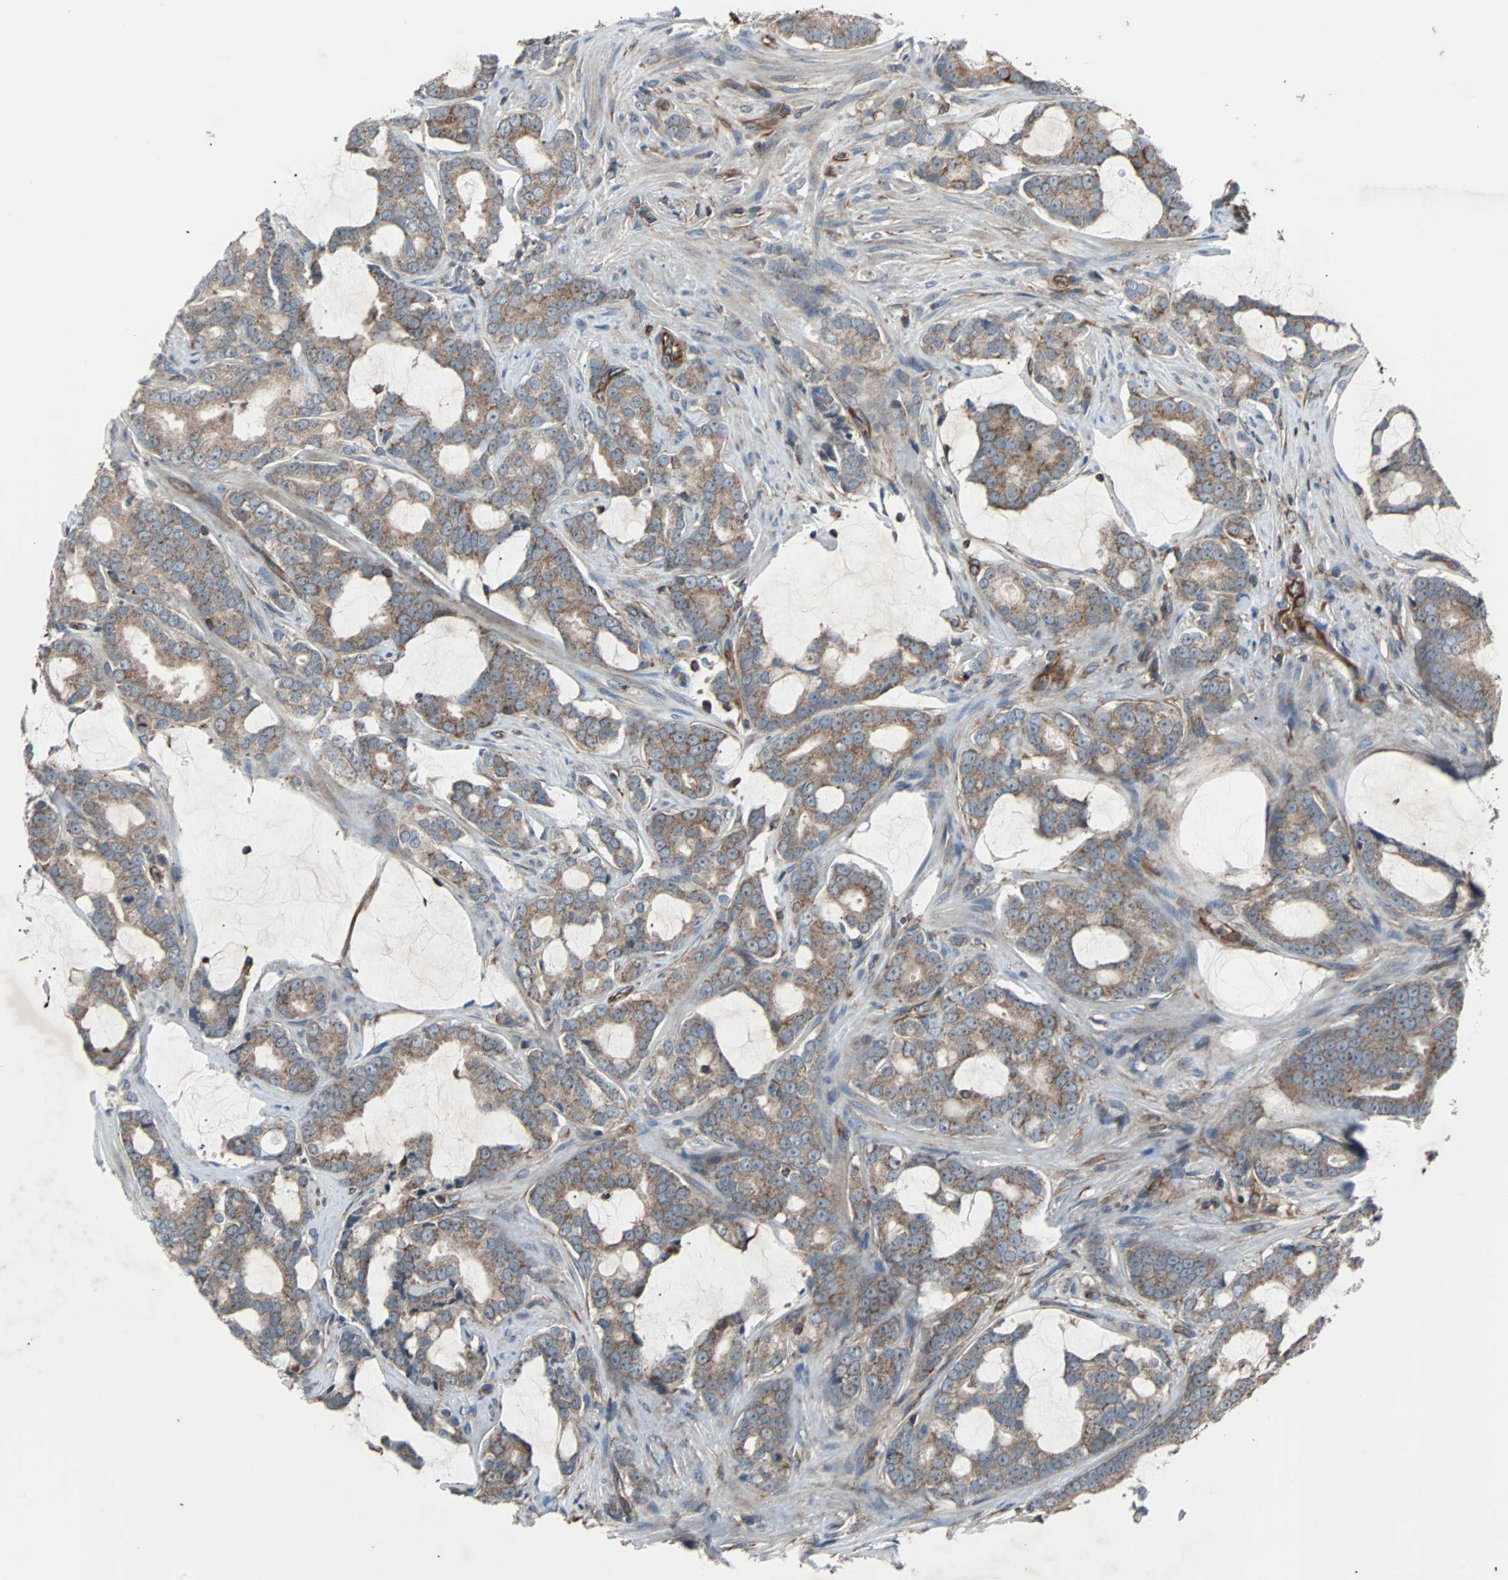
{"staining": {"intensity": "moderate", "quantity": ">75%", "location": "cytoplasmic/membranous"}, "tissue": "prostate cancer", "cell_type": "Tumor cells", "image_type": "cancer", "snomed": [{"axis": "morphology", "description": "Adenocarcinoma, Low grade"}, {"axis": "topography", "description": "Prostate"}], "caption": "A brown stain shows moderate cytoplasmic/membranous staining of a protein in human prostate adenocarcinoma (low-grade) tumor cells. The staining is performed using DAB (3,3'-diaminobenzidine) brown chromogen to label protein expression. The nuclei are counter-stained blue using hematoxylin.", "gene": "ACTR3", "patient": {"sex": "male", "age": 58}}